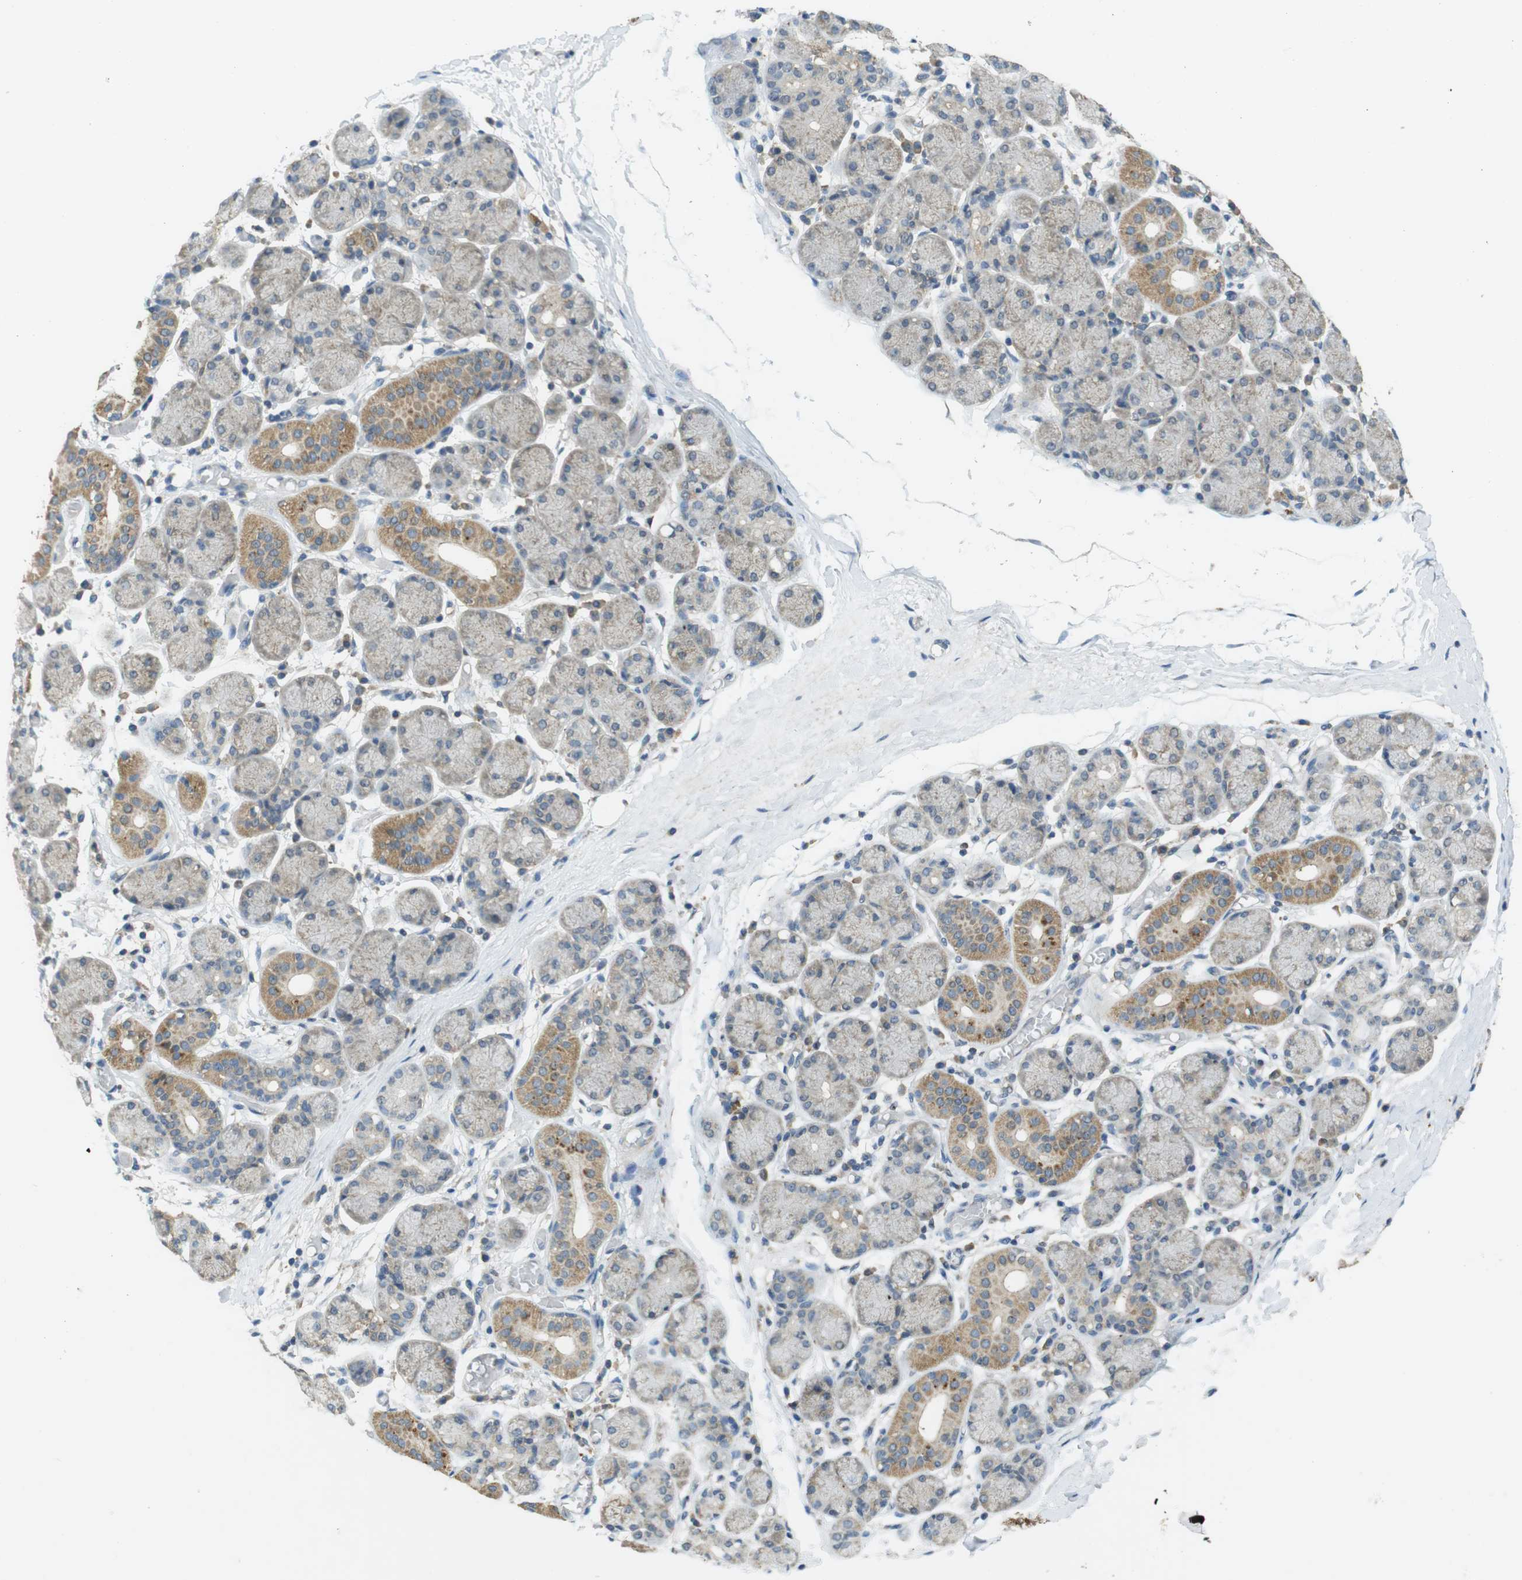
{"staining": {"intensity": "moderate", "quantity": "<25%", "location": "cytoplasmic/membranous"}, "tissue": "salivary gland", "cell_type": "Glandular cells", "image_type": "normal", "snomed": [{"axis": "morphology", "description": "Normal tissue, NOS"}, {"axis": "topography", "description": "Salivary gland"}], "caption": "Salivary gland stained with DAB IHC exhibits low levels of moderate cytoplasmic/membranous positivity in approximately <25% of glandular cells.", "gene": "BRI3BP", "patient": {"sex": "female", "age": 24}}